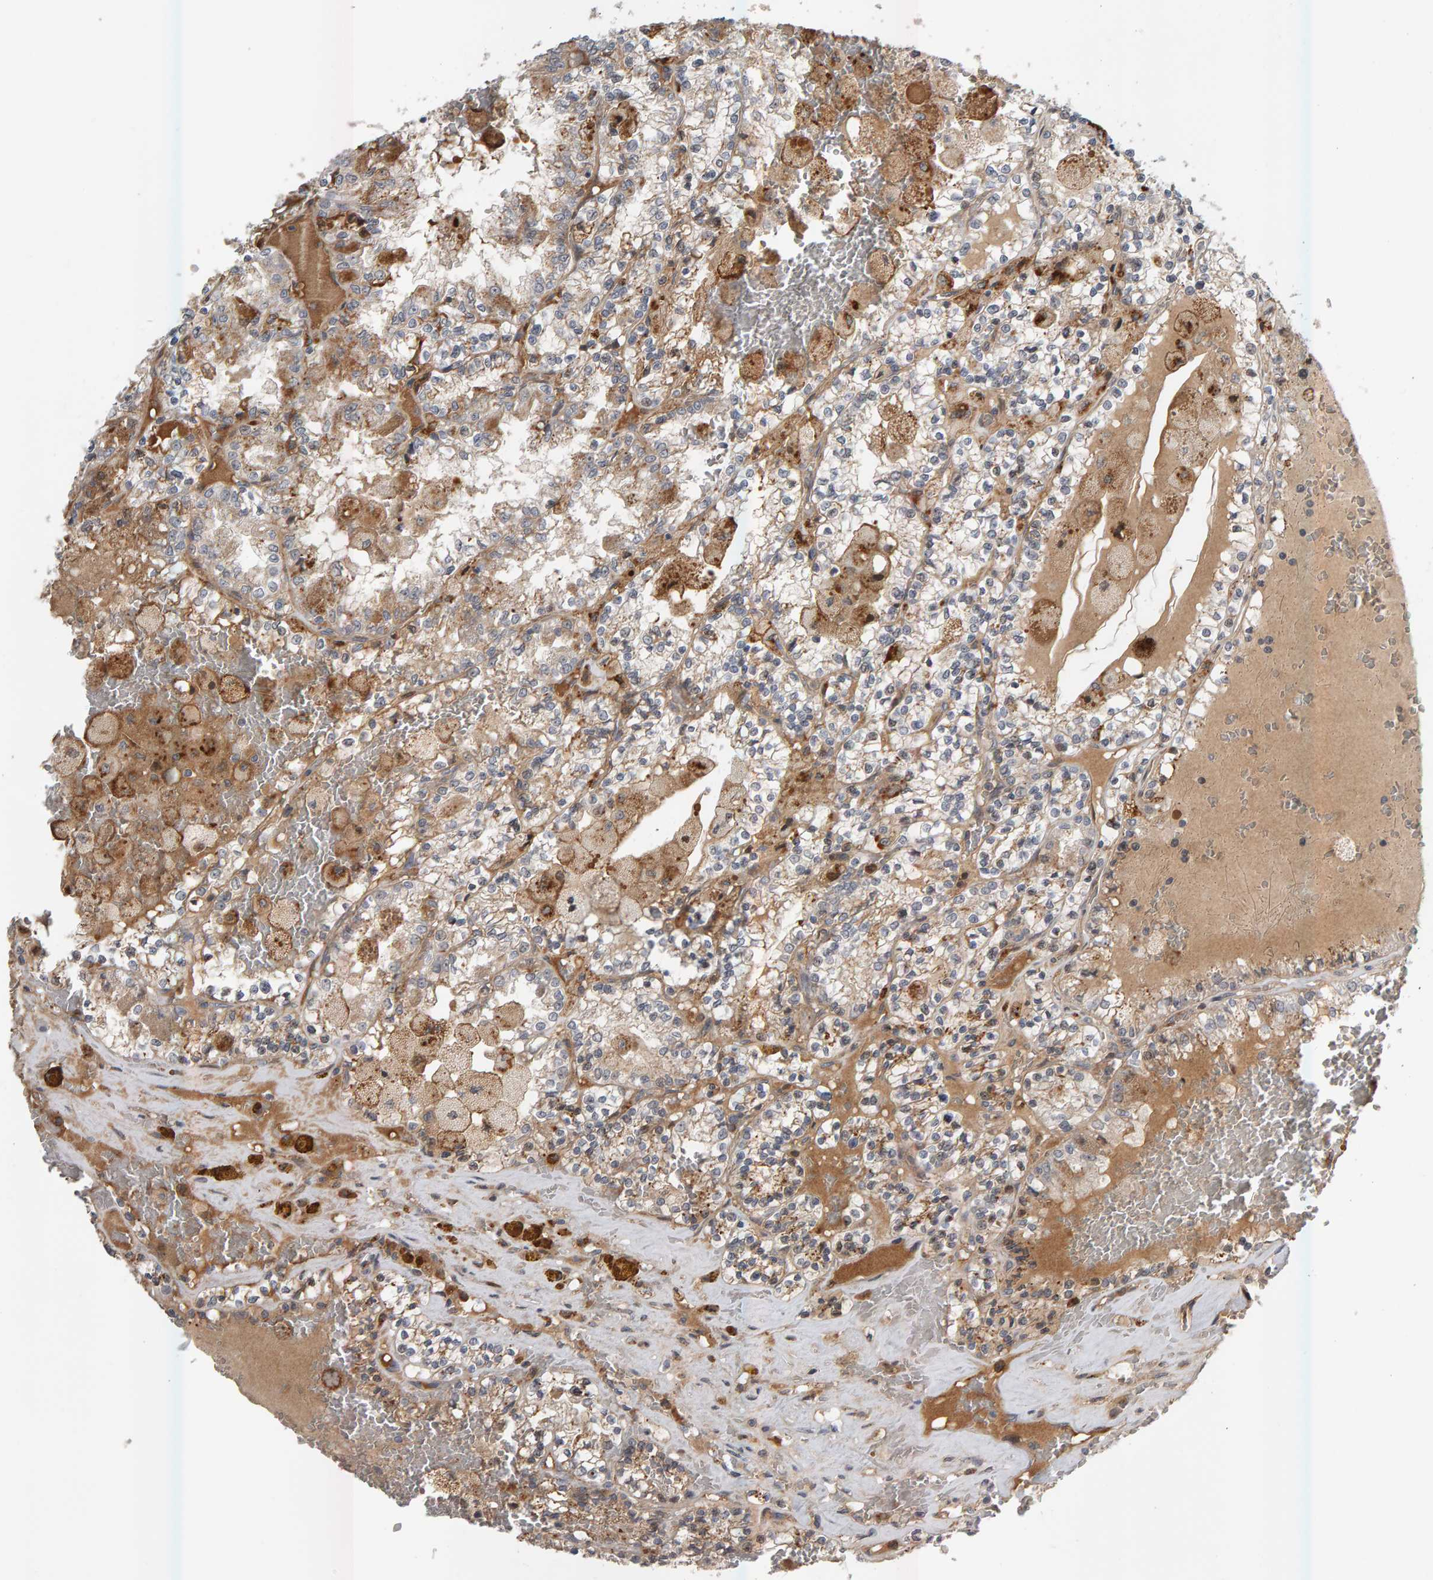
{"staining": {"intensity": "weak", "quantity": "25%-75%", "location": "cytoplasmic/membranous"}, "tissue": "renal cancer", "cell_type": "Tumor cells", "image_type": "cancer", "snomed": [{"axis": "morphology", "description": "Adenocarcinoma, NOS"}, {"axis": "topography", "description": "Kidney"}], "caption": "Weak cytoplasmic/membranous protein staining is identified in about 25%-75% of tumor cells in adenocarcinoma (renal).", "gene": "ZNF160", "patient": {"sex": "female", "age": 56}}